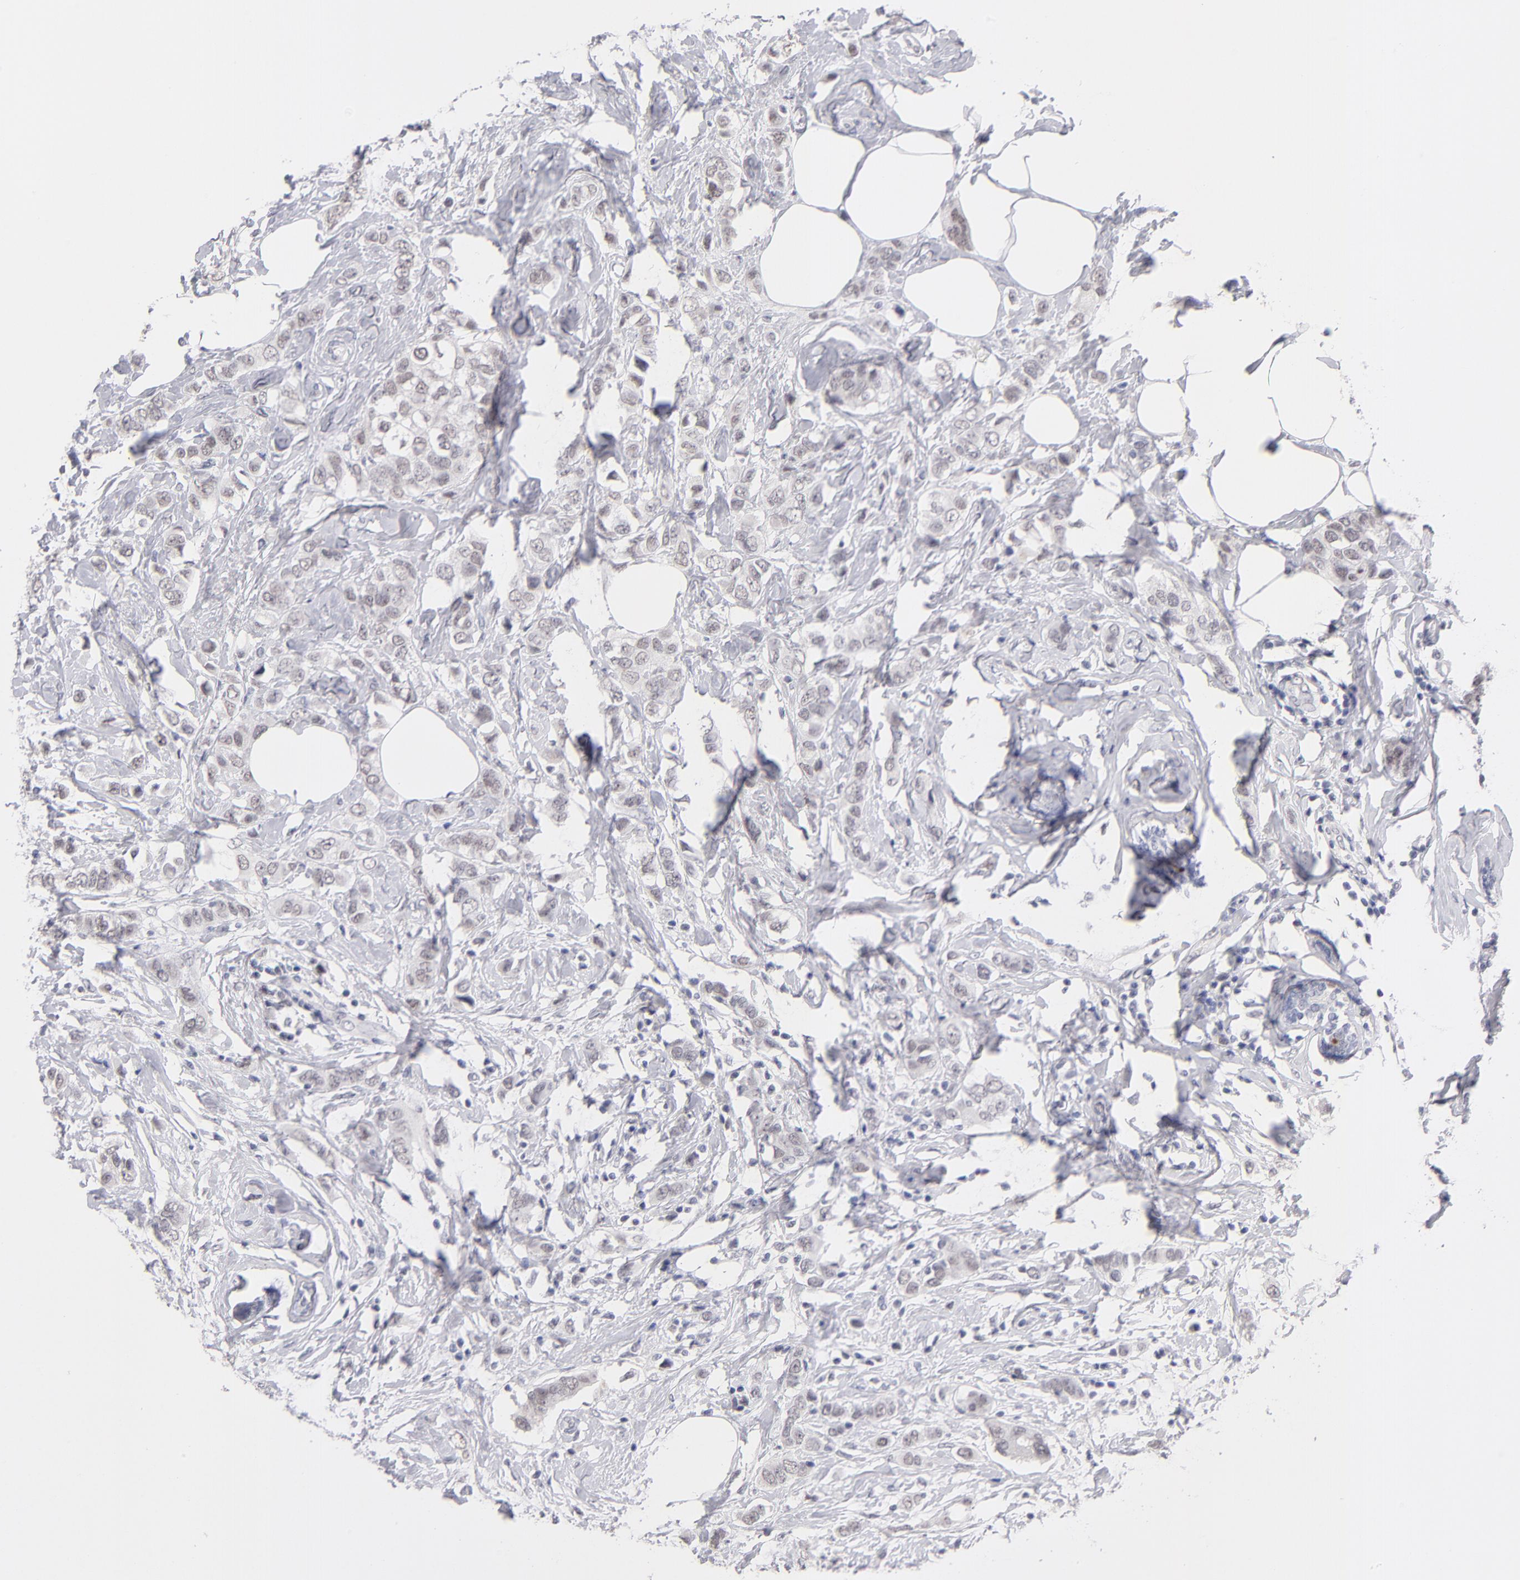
{"staining": {"intensity": "weak", "quantity": ">75%", "location": "nuclear"}, "tissue": "breast cancer", "cell_type": "Tumor cells", "image_type": "cancer", "snomed": [{"axis": "morphology", "description": "Normal tissue, NOS"}, {"axis": "morphology", "description": "Duct carcinoma"}, {"axis": "topography", "description": "Breast"}], "caption": "Immunohistochemistry (IHC) micrograph of breast cancer (invasive ductal carcinoma) stained for a protein (brown), which displays low levels of weak nuclear expression in about >75% of tumor cells.", "gene": "TEX11", "patient": {"sex": "female", "age": 50}}